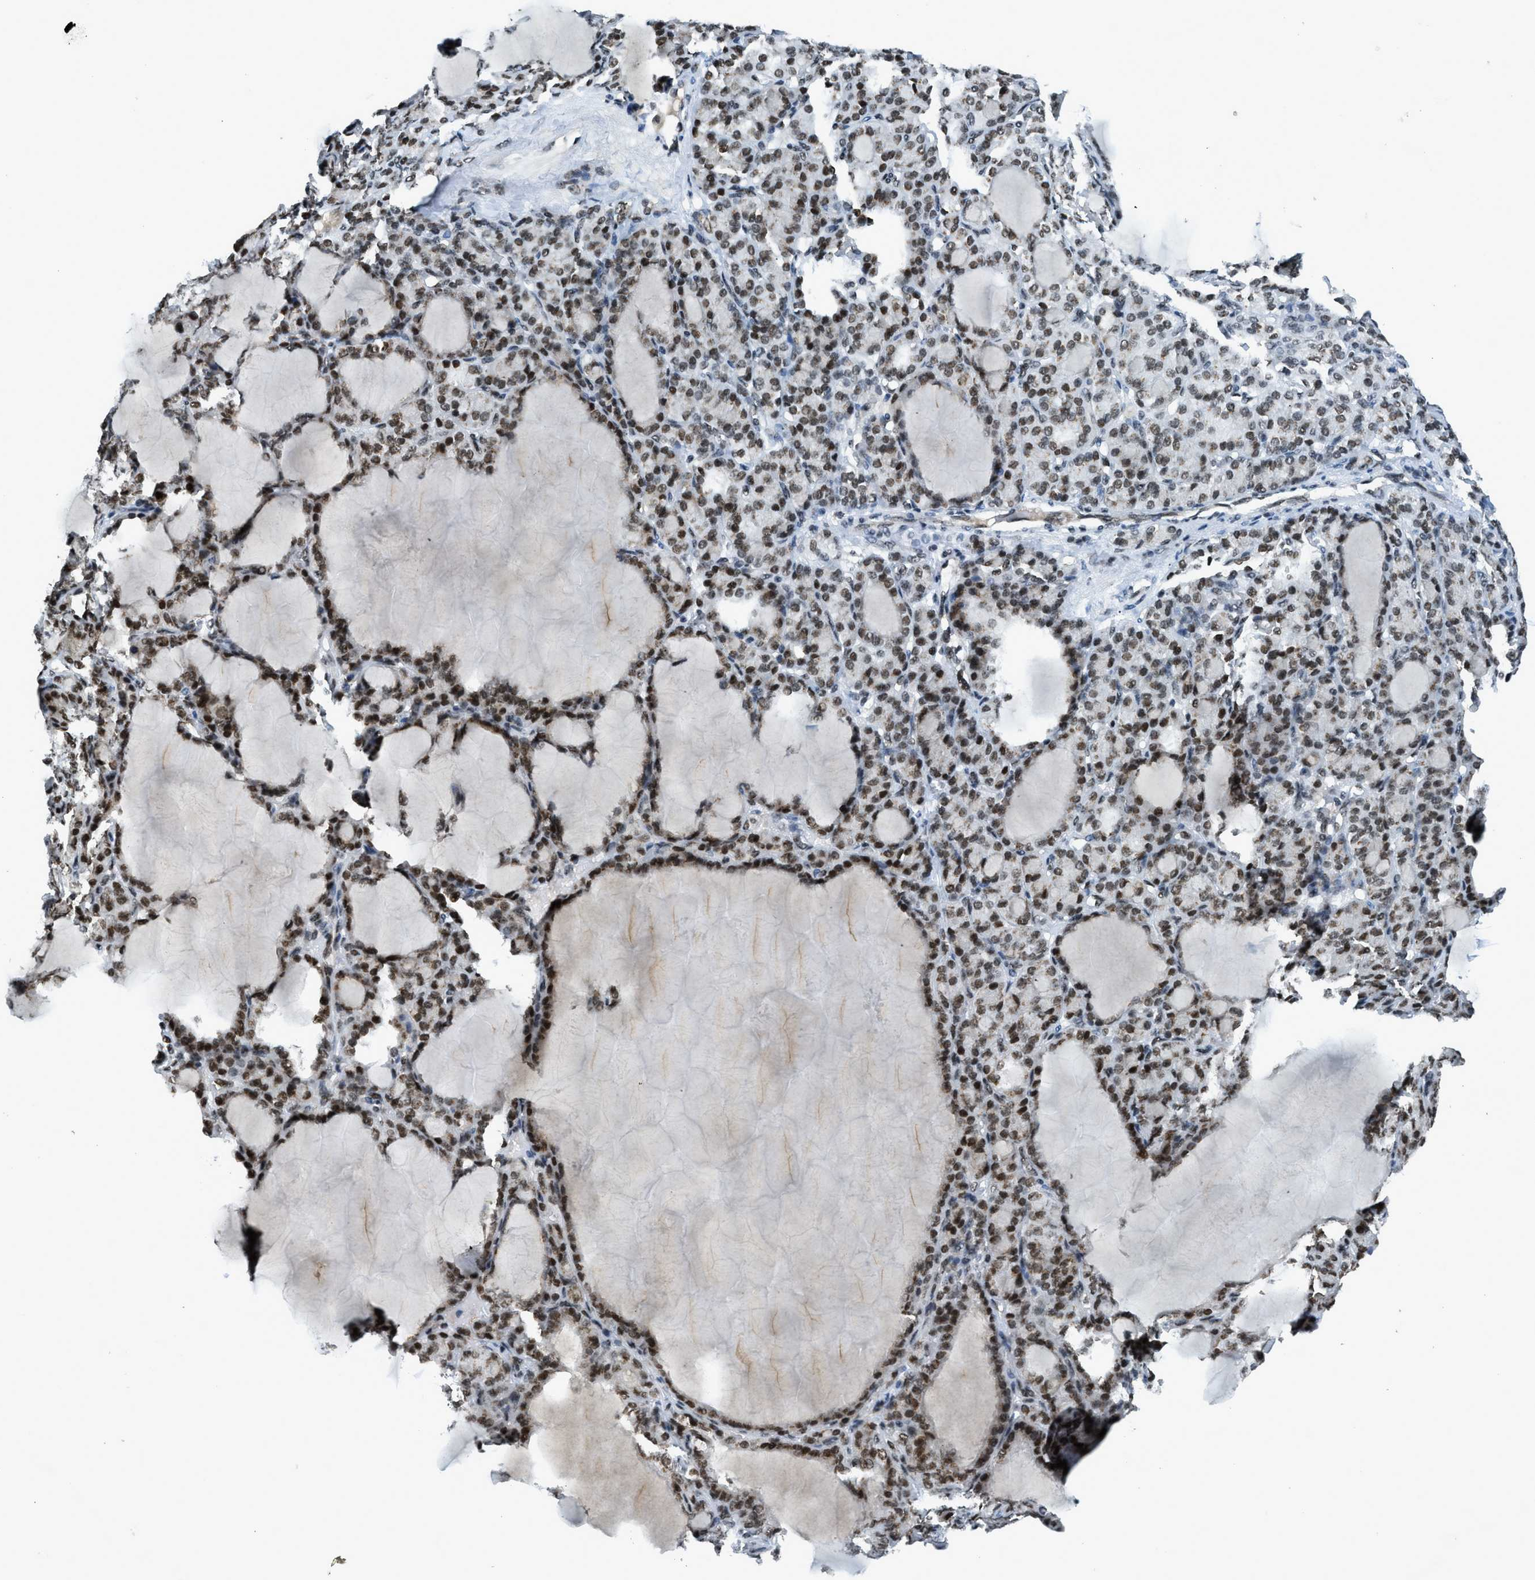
{"staining": {"intensity": "strong", "quantity": ">75%", "location": "nuclear"}, "tissue": "thyroid gland", "cell_type": "Glandular cells", "image_type": "normal", "snomed": [{"axis": "morphology", "description": "Normal tissue, NOS"}, {"axis": "topography", "description": "Thyroid gland"}], "caption": "Immunohistochemical staining of benign human thyroid gland displays high levels of strong nuclear staining in about >75% of glandular cells. The protein is stained brown, and the nuclei are stained in blue (DAB (3,3'-diaminobenzidine) IHC with brightfield microscopy, high magnification).", "gene": "RAD51B", "patient": {"sex": "female", "age": 28}}